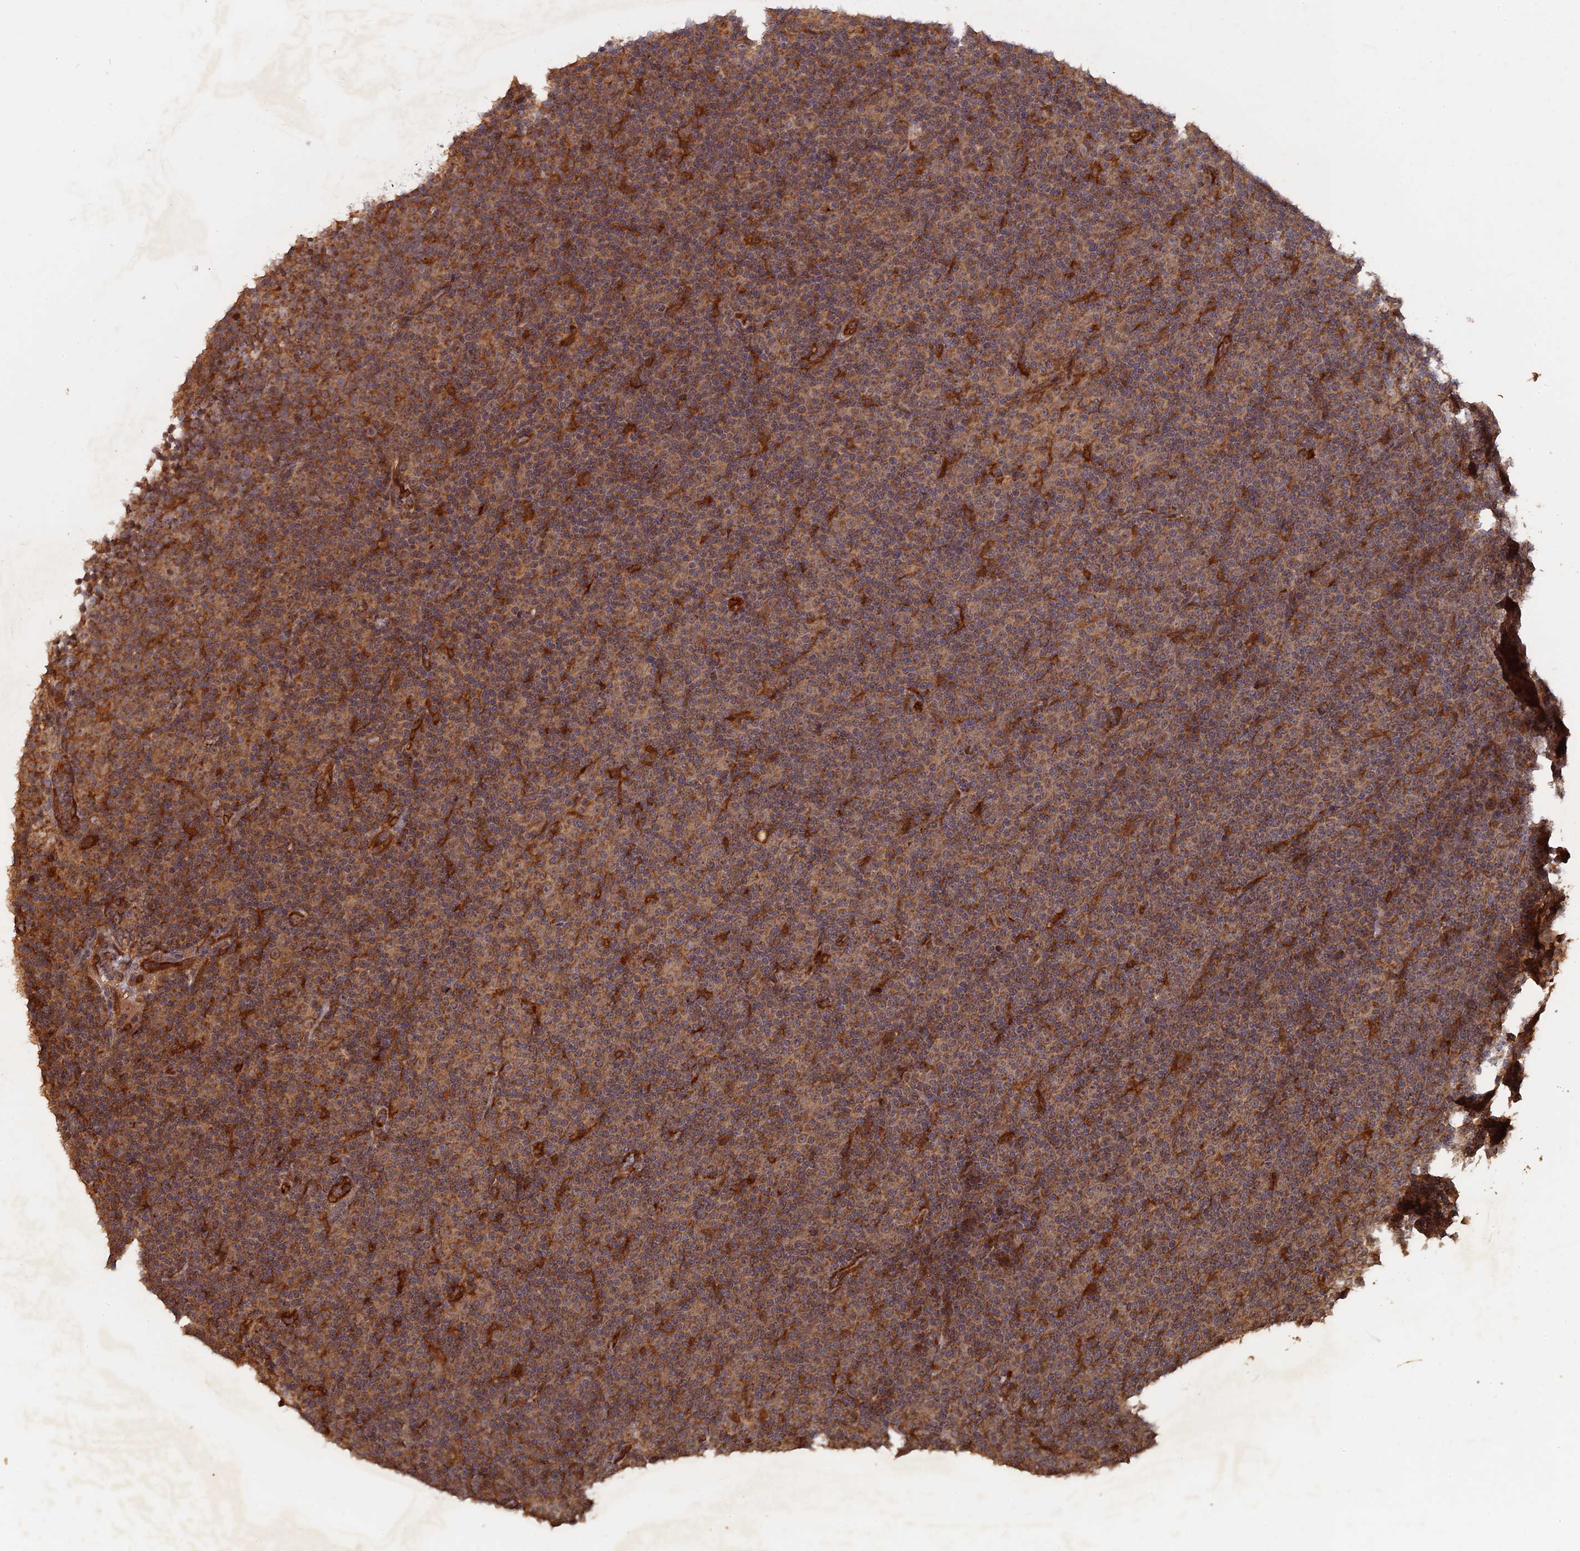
{"staining": {"intensity": "moderate", "quantity": ">75%", "location": "cytoplasmic/membranous"}, "tissue": "lymphoma", "cell_type": "Tumor cells", "image_type": "cancer", "snomed": [{"axis": "morphology", "description": "Malignant lymphoma, non-Hodgkin's type, Low grade"}, {"axis": "topography", "description": "Lymph node"}], "caption": "The histopathology image shows staining of low-grade malignant lymphoma, non-Hodgkin's type, revealing moderate cytoplasmic/membranous protein staining (brown color) within tumor cells. (DAB IHC with brightfield microscopy, high magnification).", "gene": "SAC3D1", "patient": {"sex": "female", "age": 67}}